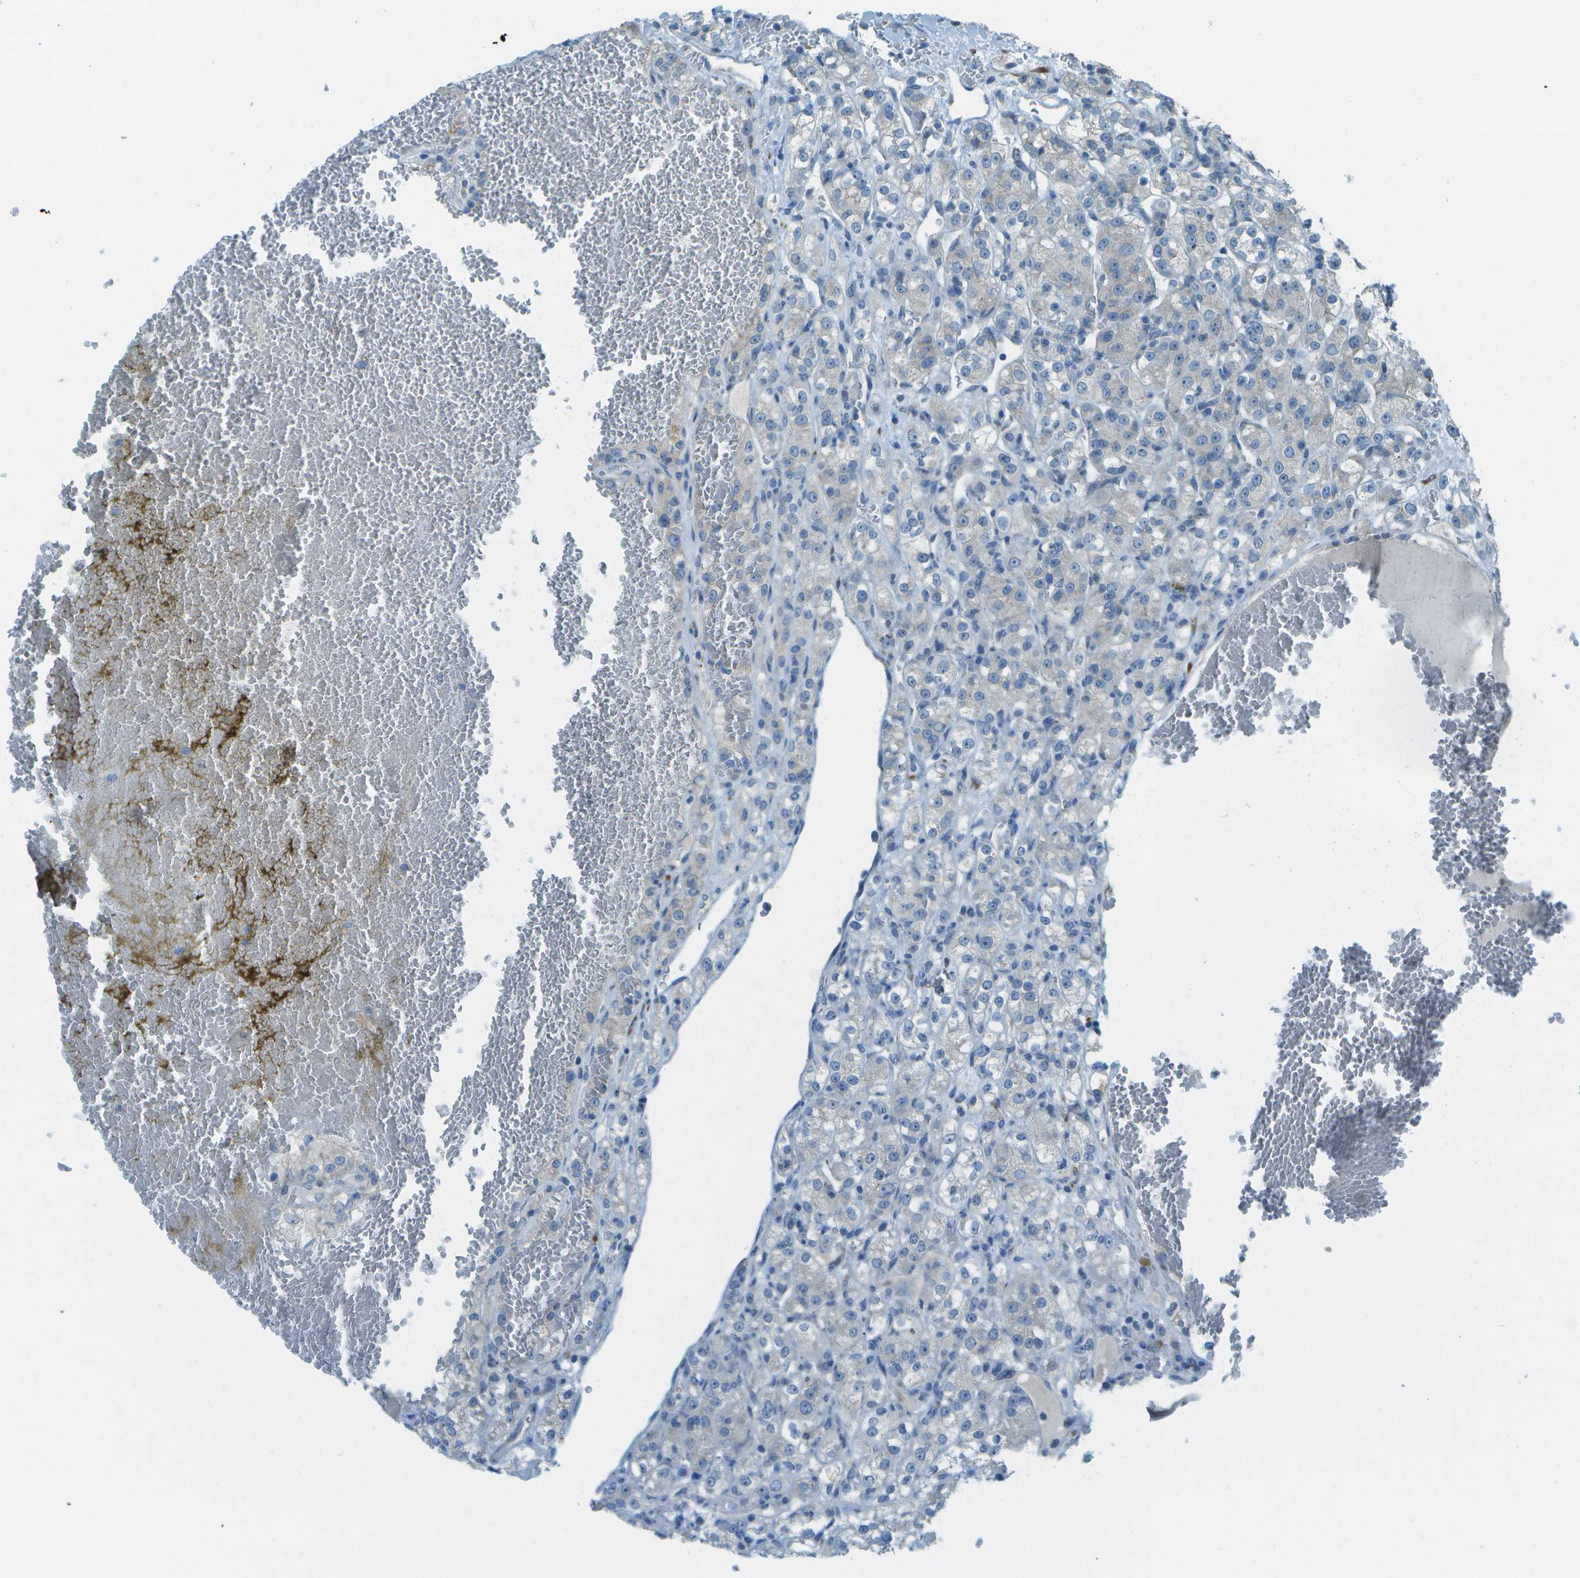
{"staining": {"intensity": "negative", "quantity": "none", "location": "none"}, "tissue": "renal cancer", "cell_type": "Tumor cells", "image_type": "cancer", "snomed": [{"axis": "morphology", "description": "Normal tissue, NOS"}, {"axis": "morphology", "description": "Adenocarcinoma, NOS"}, {"axis": "topography", "description": "Kidney"}], "caption": "A histopathology image of human adenocarcinoma (renal) is negative for staining in tumor cells.", "gene": "KCTD3", "patient": {"sex": "male", "age": 61}}